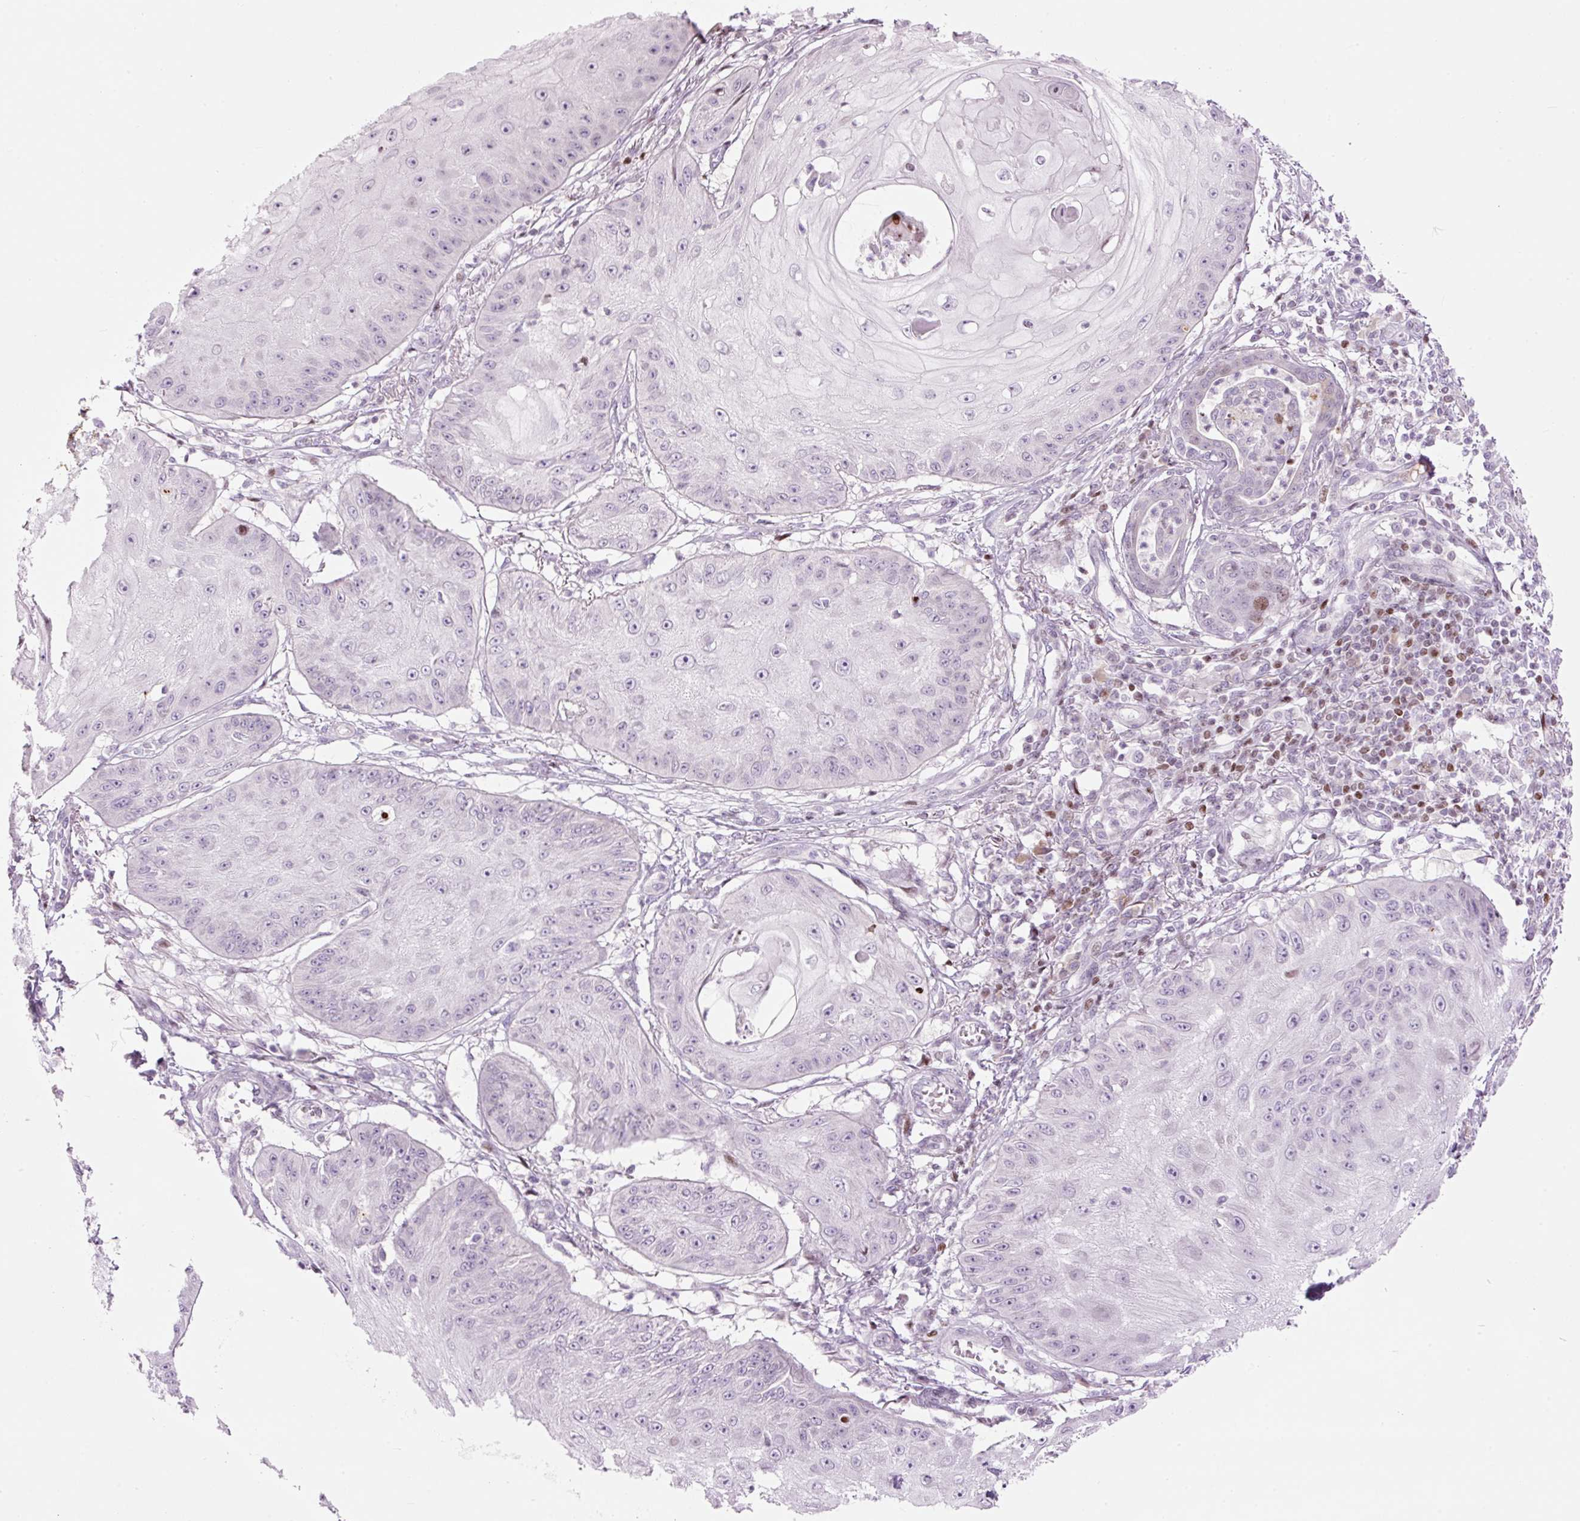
{"staining": {"intensity": "negative", "quantity": "none", "location": "none"}, "tissue": "skin cancer", "cell_type": "Tumor cells", "image_type": "cancer", "snomed": [{"axis": "morphology", "description": "Squamous cell carcinoma, NOS"}, {"axis": "topography", "description": "Skin"}], "caption": "A photomicrograph of human skin cancer is negative for staining in tumor cells.", "gene": "TMEM177", "patient": {"sex": "male", "age": 70}}